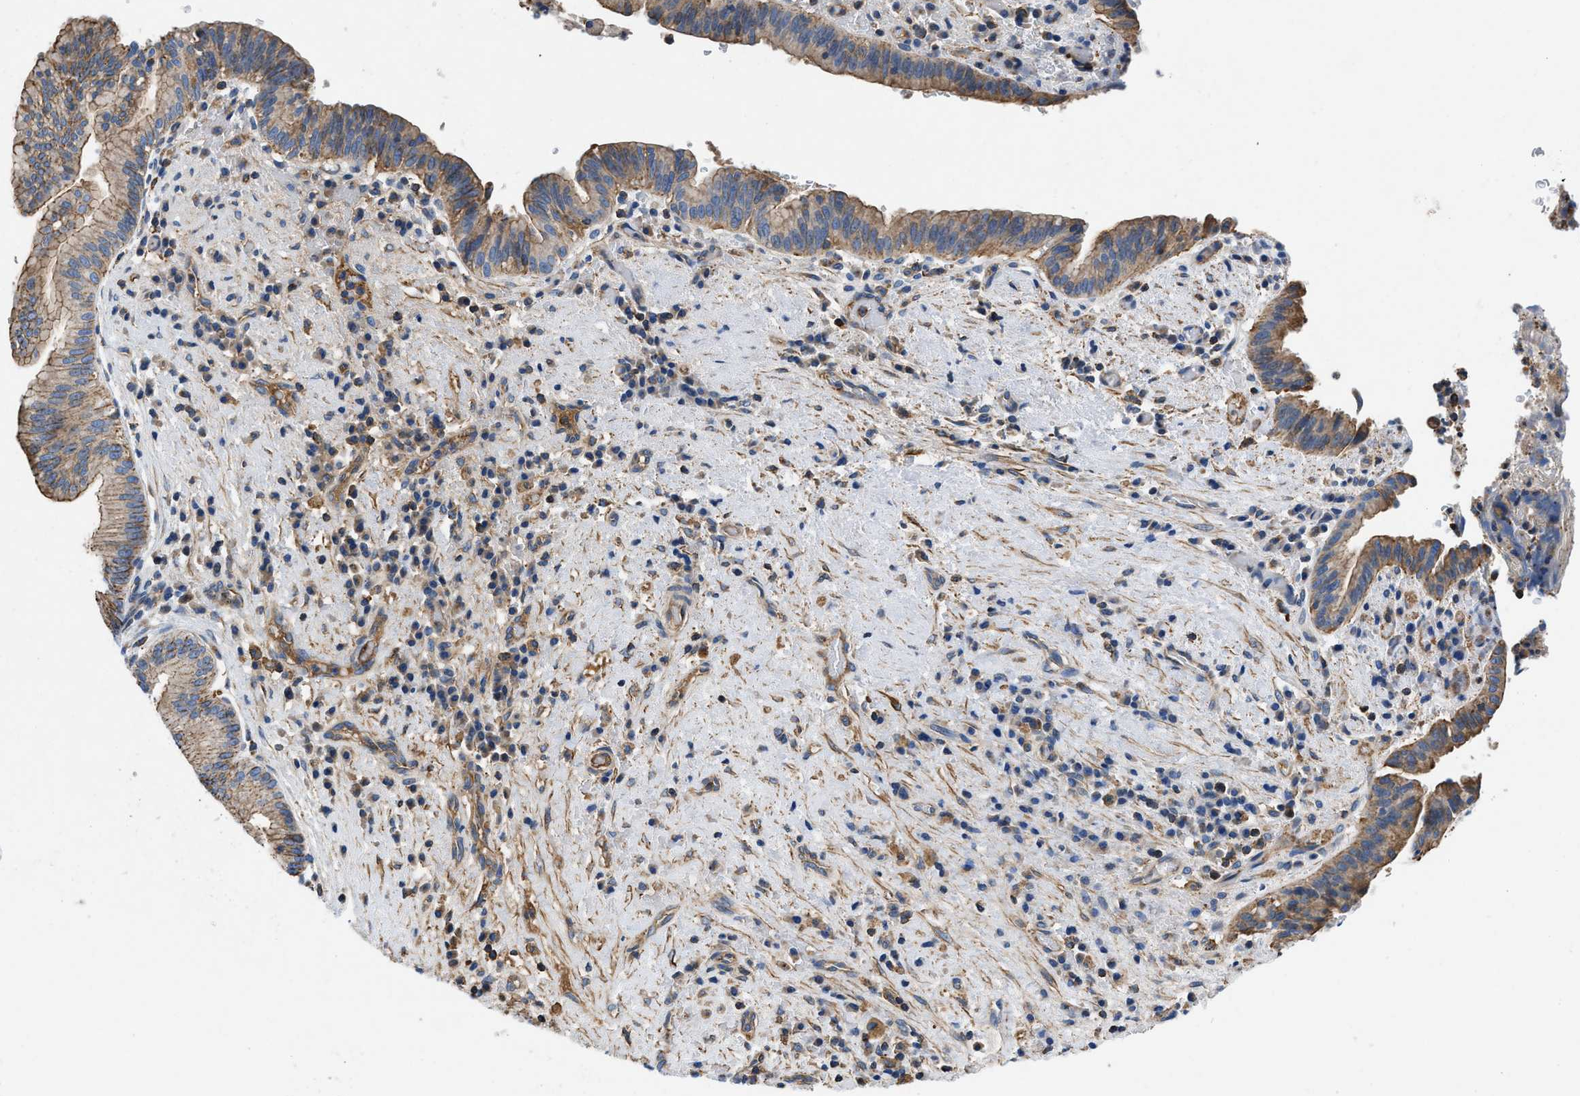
{"staining": {"intensity": "weak", "quantity": "25%-75%", "location": "cytoplasmic/membranous"}, "tissue": "liver cancer", "cell_type": "Tumor cells", "image_type": "cancer", "snomed": [{"axis": "morphology", "description": "Cholangiocarcinoma"}, {"axis": "topography", "description": "Liver"}], "caption": "Weak cytoplasmic/membranous protein expression is appreciated in approximately 25%-75% of tumor cells in liver cholangiocarcinoma.", "gene": "ATP6V0D1", "patient": {"sex": "female", "age": 38}}